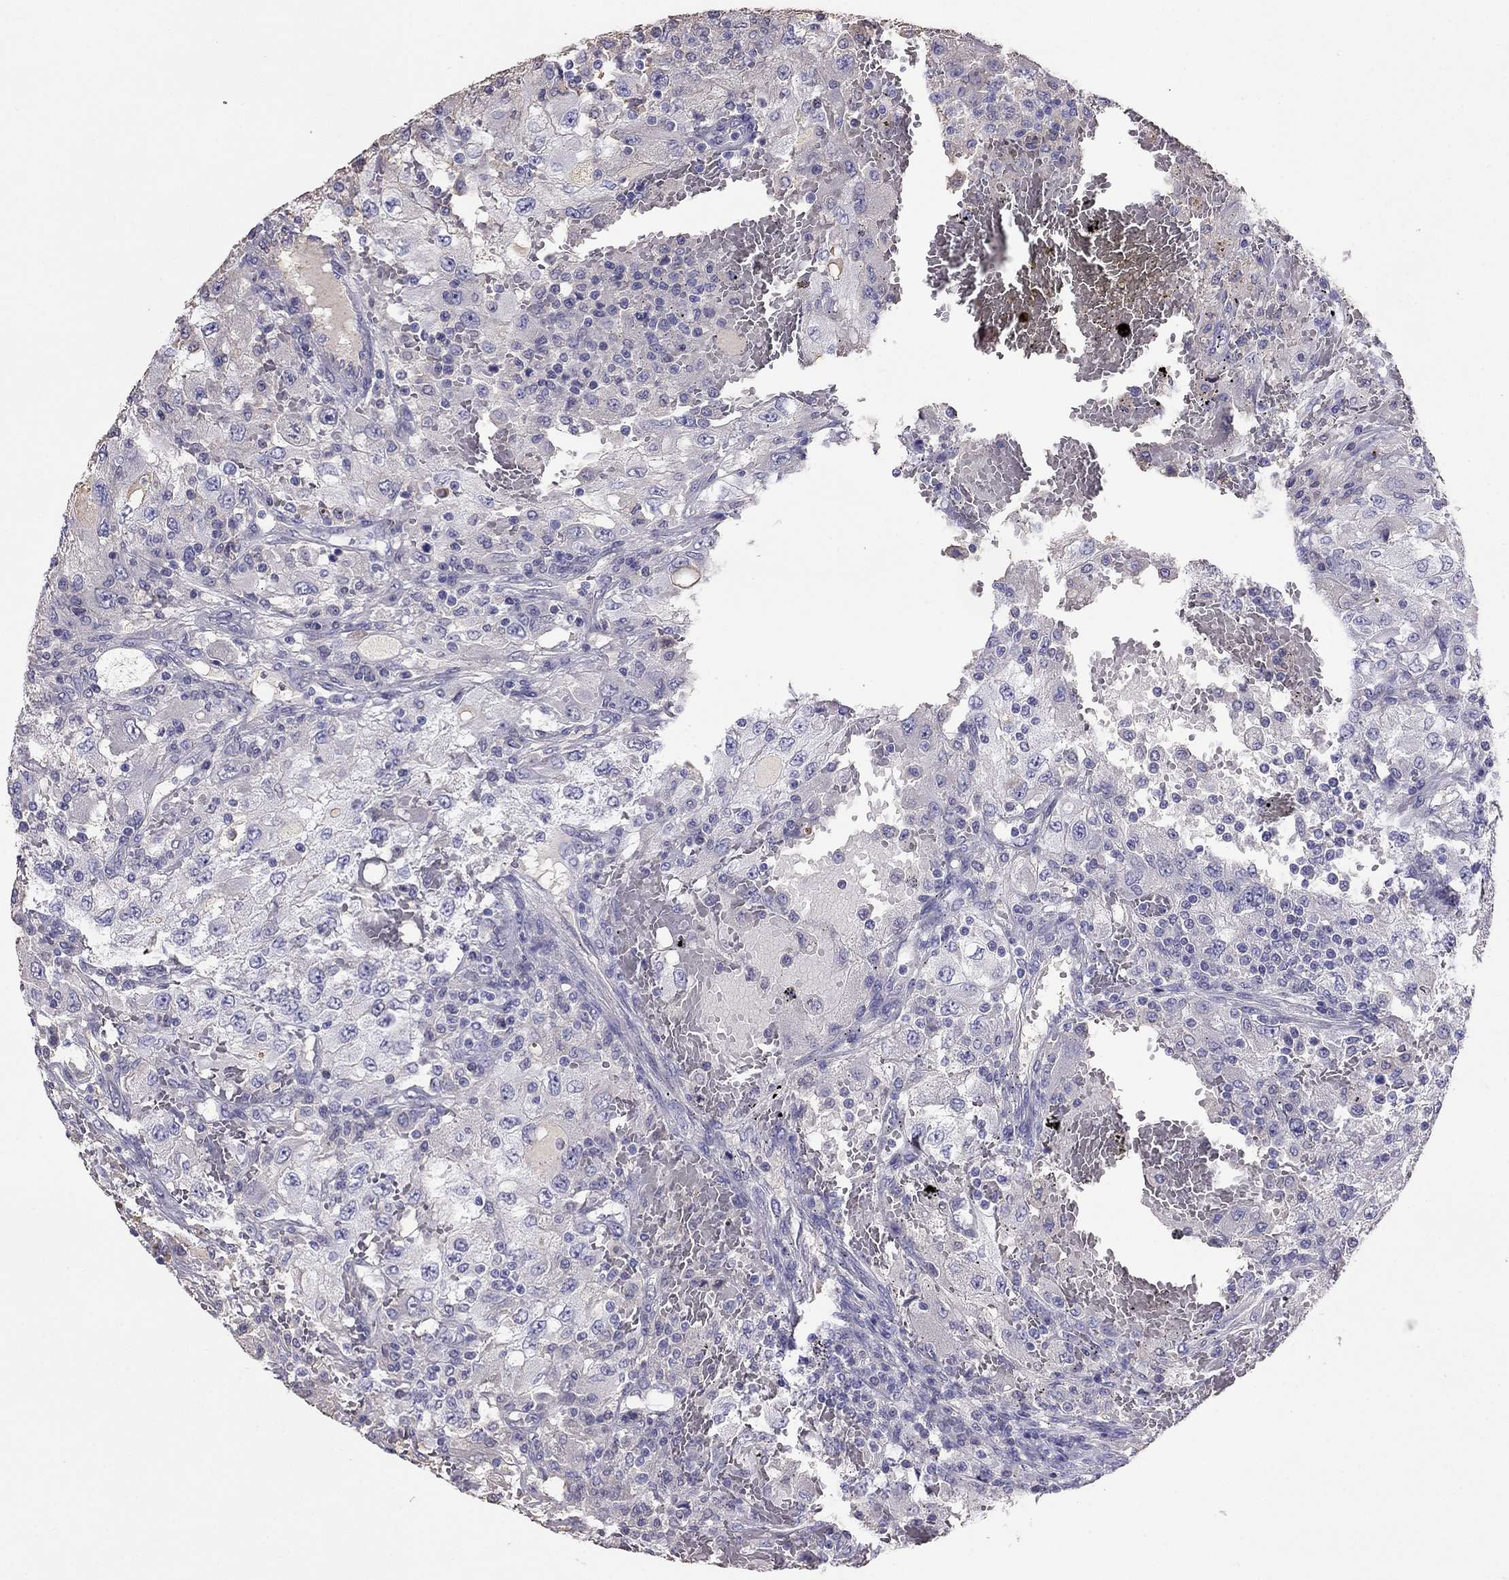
{"staining": {"intensity": "negative", "quantity": "none", "location": "none"}, "tissue": "renal cancer", "cell_type": "Tumor cells", "image_type": "cancer", "snomed": [{"axis": "morphology", "description": "Adenocarcinoma, NOS"}, {"axis": "topography", "description": "Kidney"}], "caption": "Immunohistochemical staining of renal cancer (adenocarcinoma) displays no significant positivity in tumor cells.", "gene": "TBC1D21", "patient": {"sex": "female", "age": 67}}